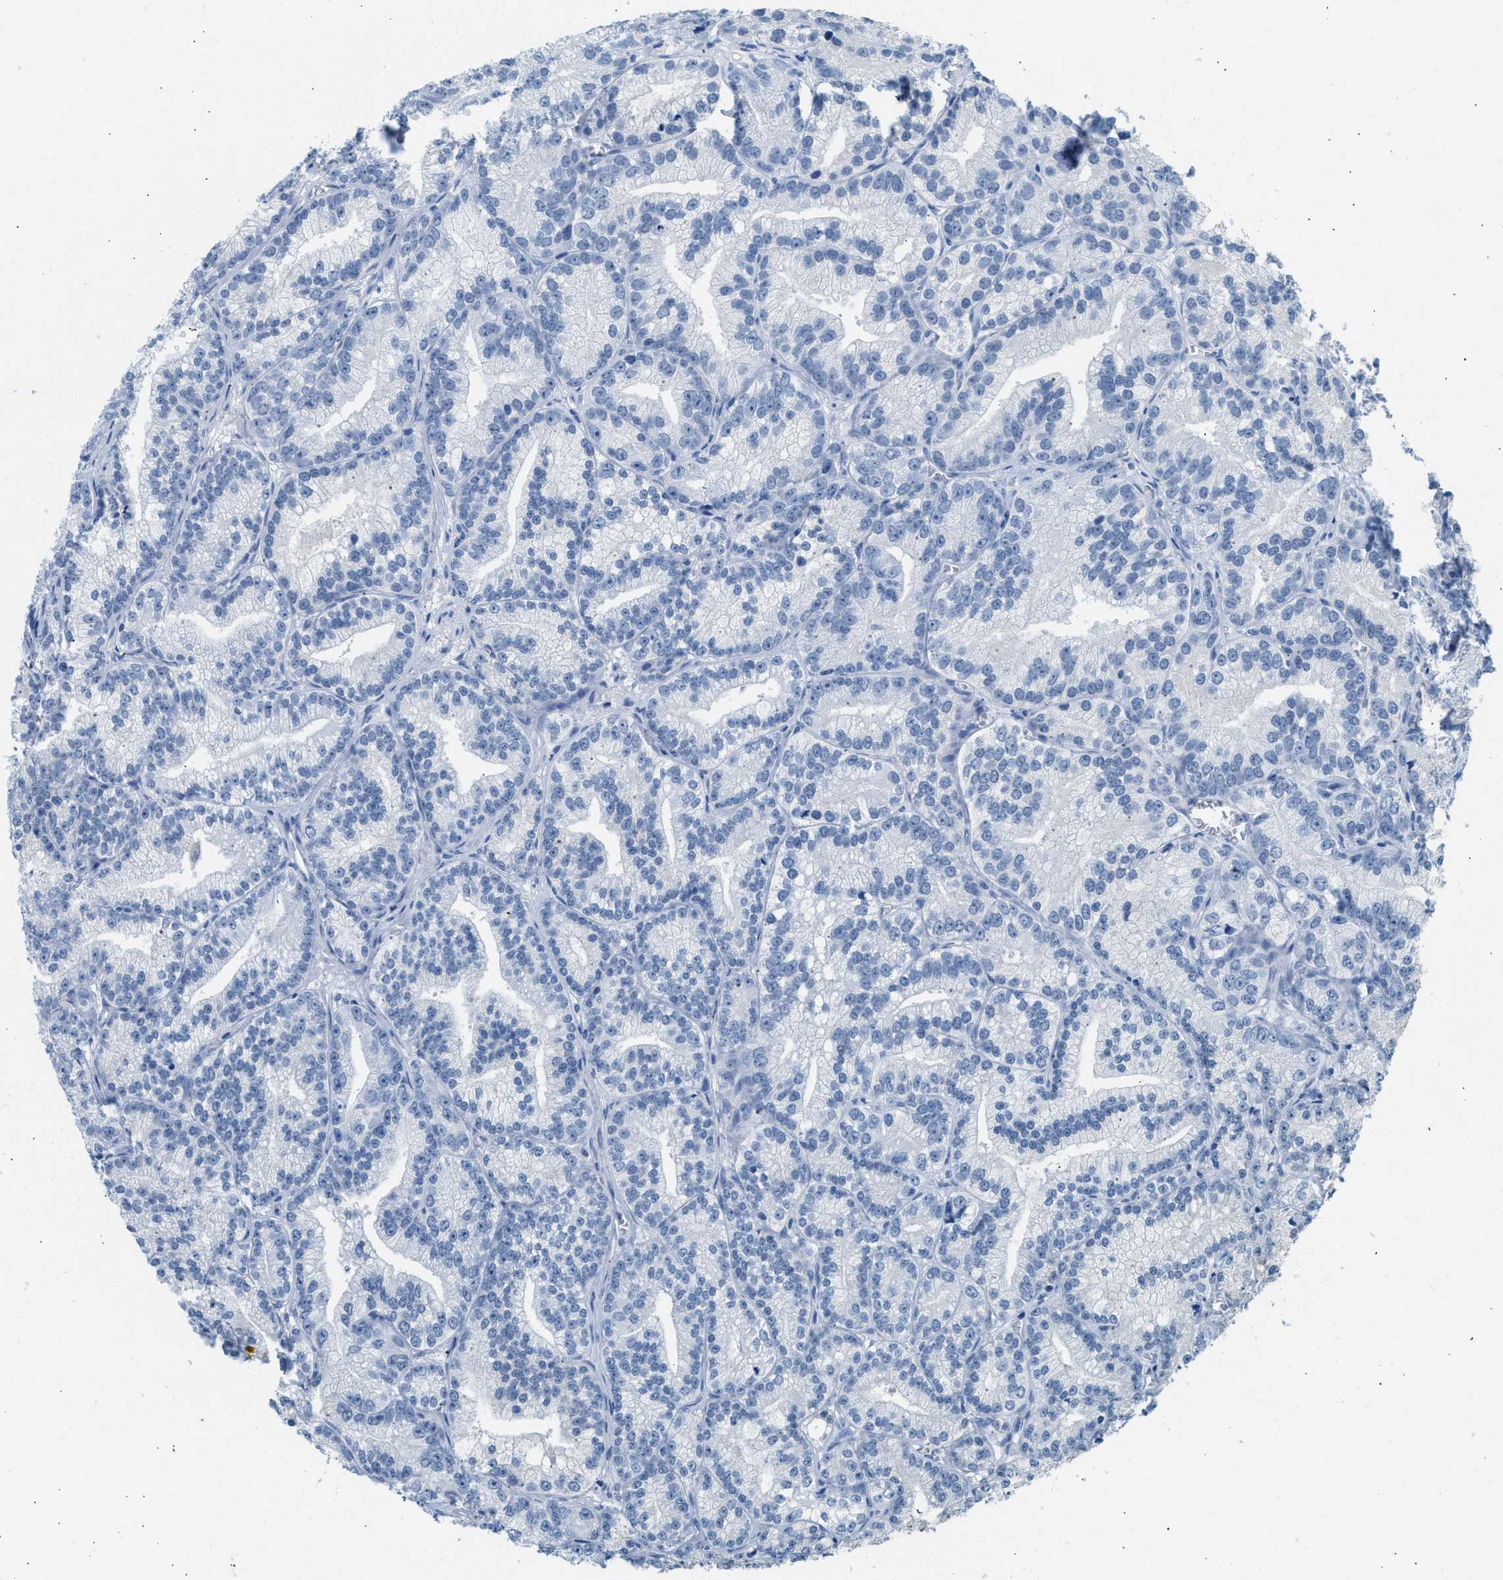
{"staining": {"intensity": "negative", "quantity": "none", "location": "none"}, "tissue": "prostate cancer", "cell_type": "Tumor cells", "image_type": "cancer", "snomed": [{"axis": "morphology", "description": "Adenocarcinoma, Low grade"}, {"axis": "topography", "description": "Prostate"}], "caption": "Immunohistochemistry photomicrograph of human adenocarcinoma (low-grade) (prostate) stained for a protein (brown), which exhibits no positivity in tumor cells.", "gene": "SPAM1", "patient": {"sex": "male", "age": 89}}